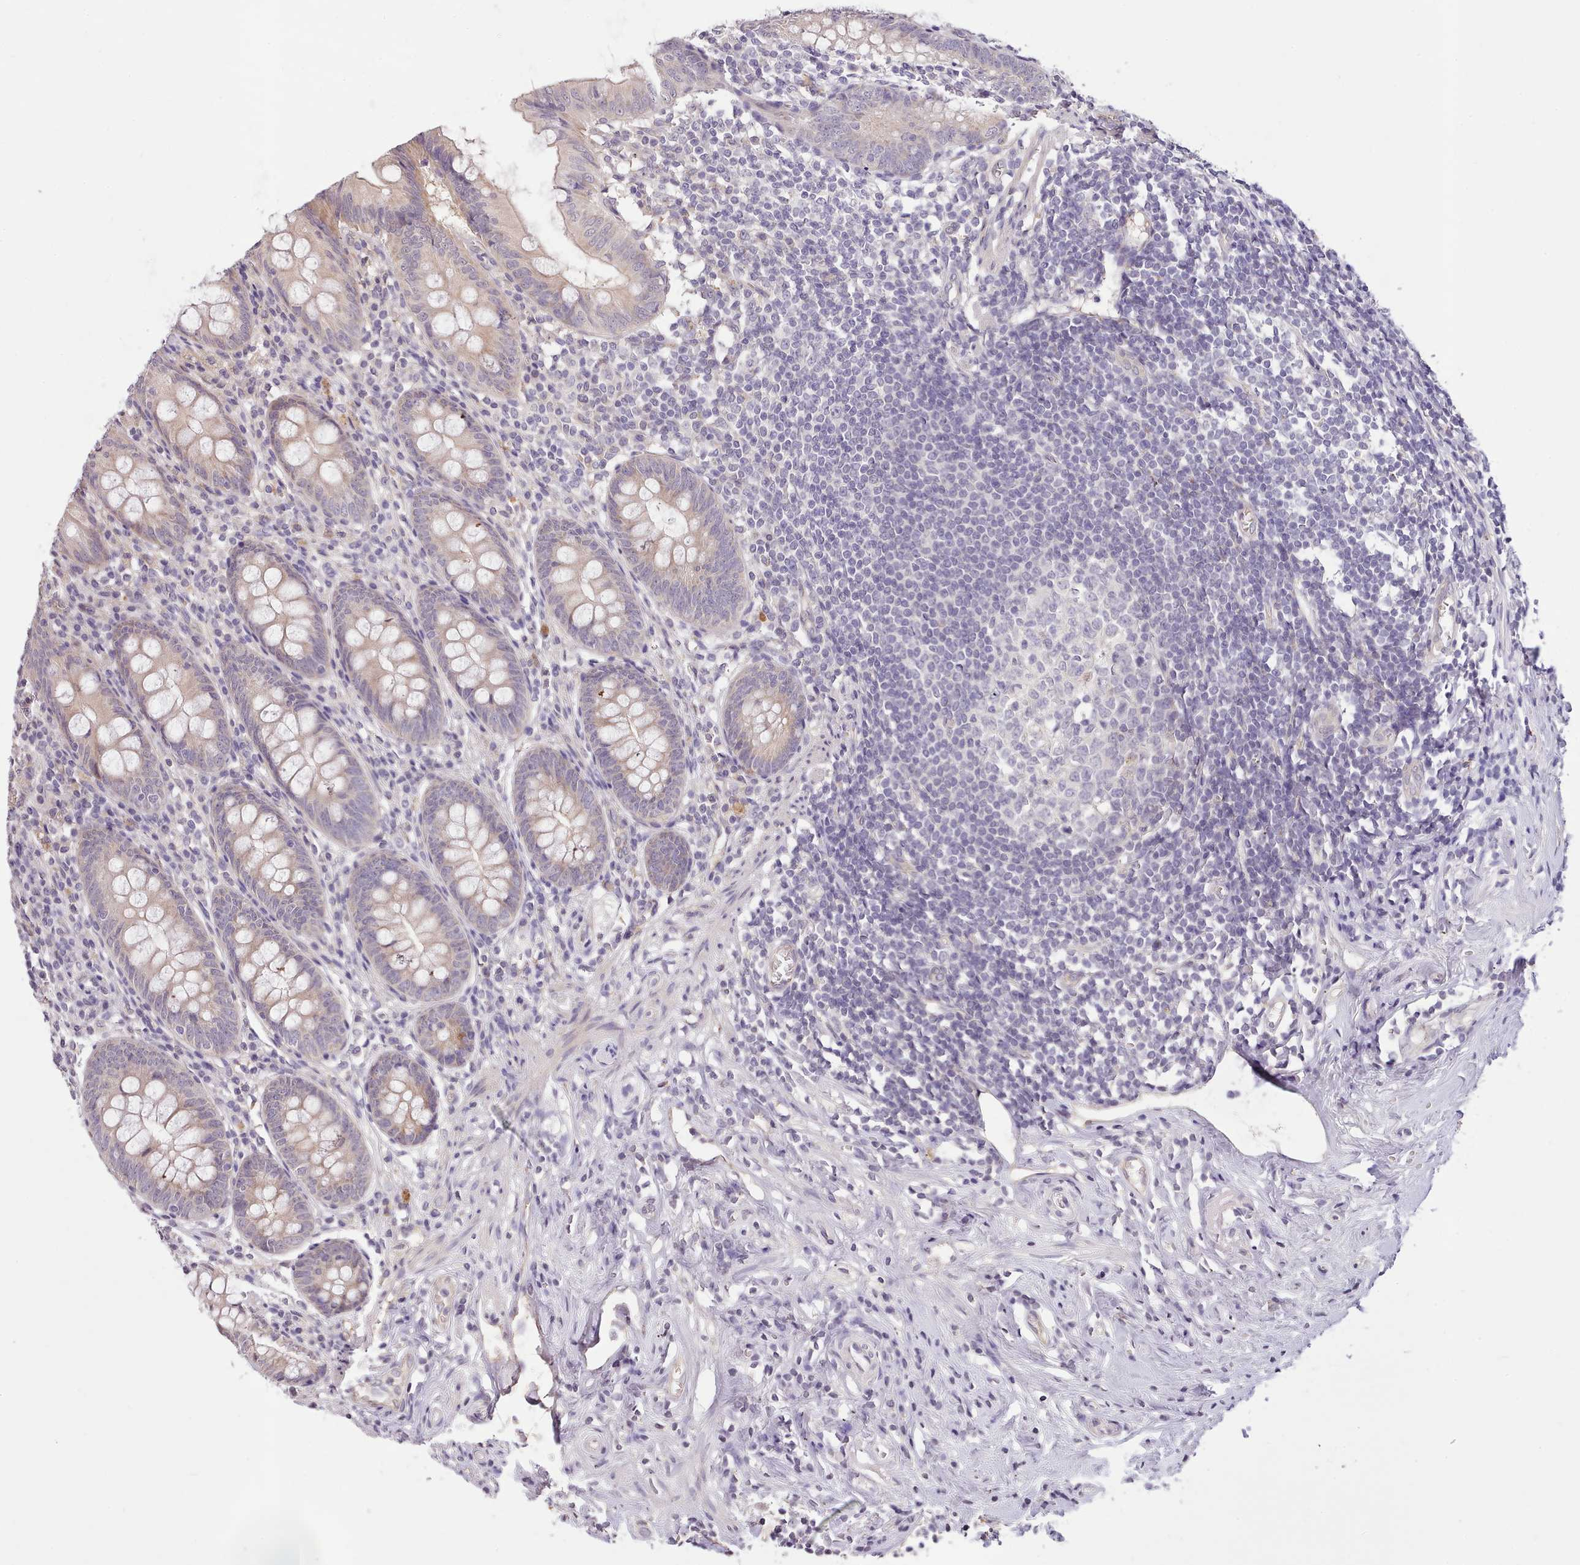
{"staining": {"intensity": "weak", "quantity": "<25%", "location": "cytoplasmic/membranous"}, "tissue": "appendix", "cell_type": "Glandular cells", "image_type": "normal", "snomed": [{"axis": "morphology", "description": "Normal tissue, NOS"}, {"axis": "topography", "description": "Appendix"}], "caption": "DAB (3,3'-diaminobenzidine) immunohistochemical staining of normal human appendix exhibits no significant staining in glandular cells. Nuclei are stained in blue.", "gene": "ZNF658", "patient": {"sex": "female", "age": 51}}